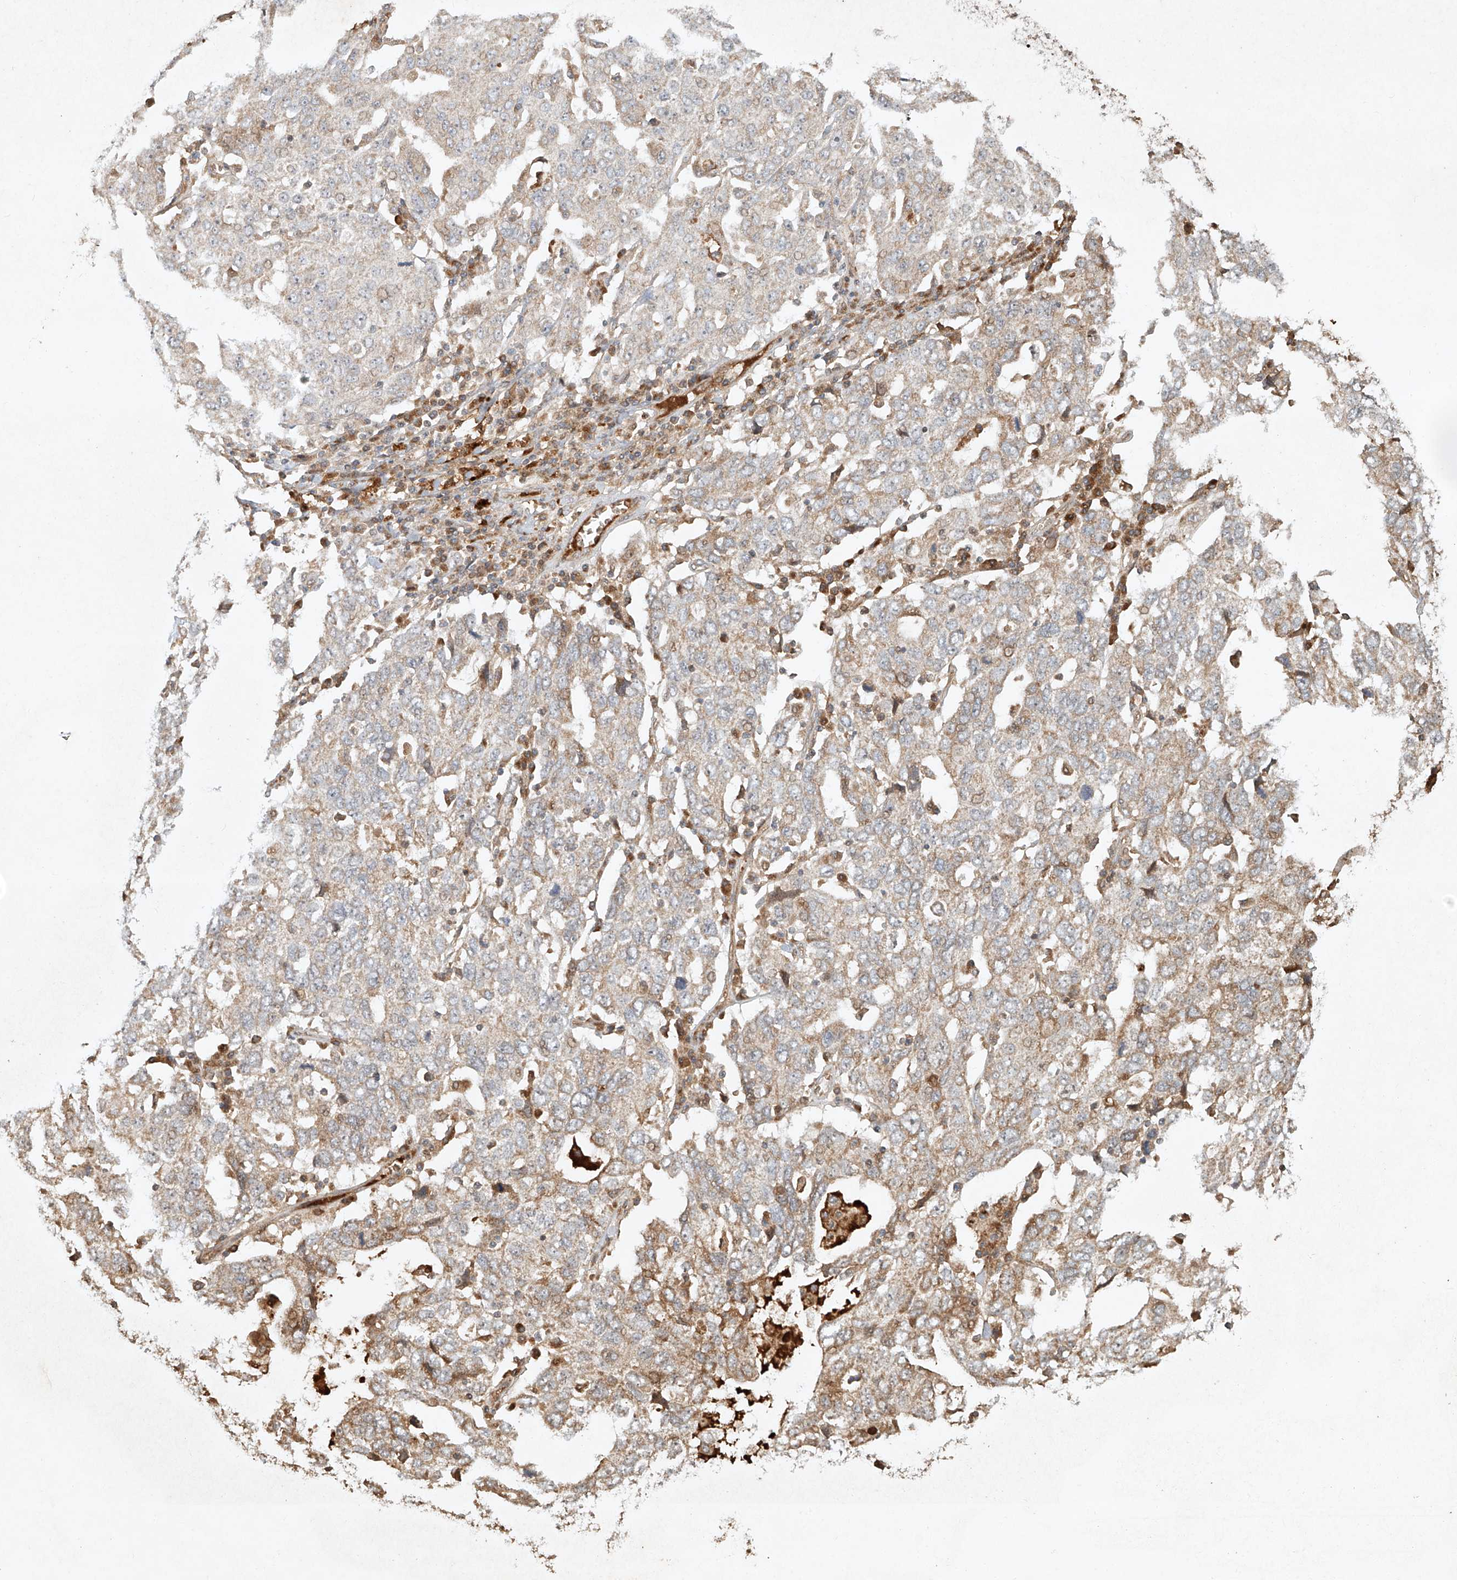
{"staining": {"intensity": "weak", "quantity": "25%-75%", "location": "cytoplasmic/membranous"}, "tissue": "ovarian cancer", "cell_type": "Tumor cells", "image_type": "cancer", "snomed": [{"axis": "morphology", "description": "Carcinoma, endometroid"}, {"axis": "topography", "description": "Ovary"}], "caption": "Tumor cells display low levels of weak cytoplasmic/membranous positivity in approximately 25%-75% of cells in human ovarian cancer (endometroid carcinoma). (Stains: DAB in brown, nuclei in blue, Microscopy: brightfield microscopy at high magnification).", "gene": "CYYR1", "patient": {"sex": "female", "age": 62}}